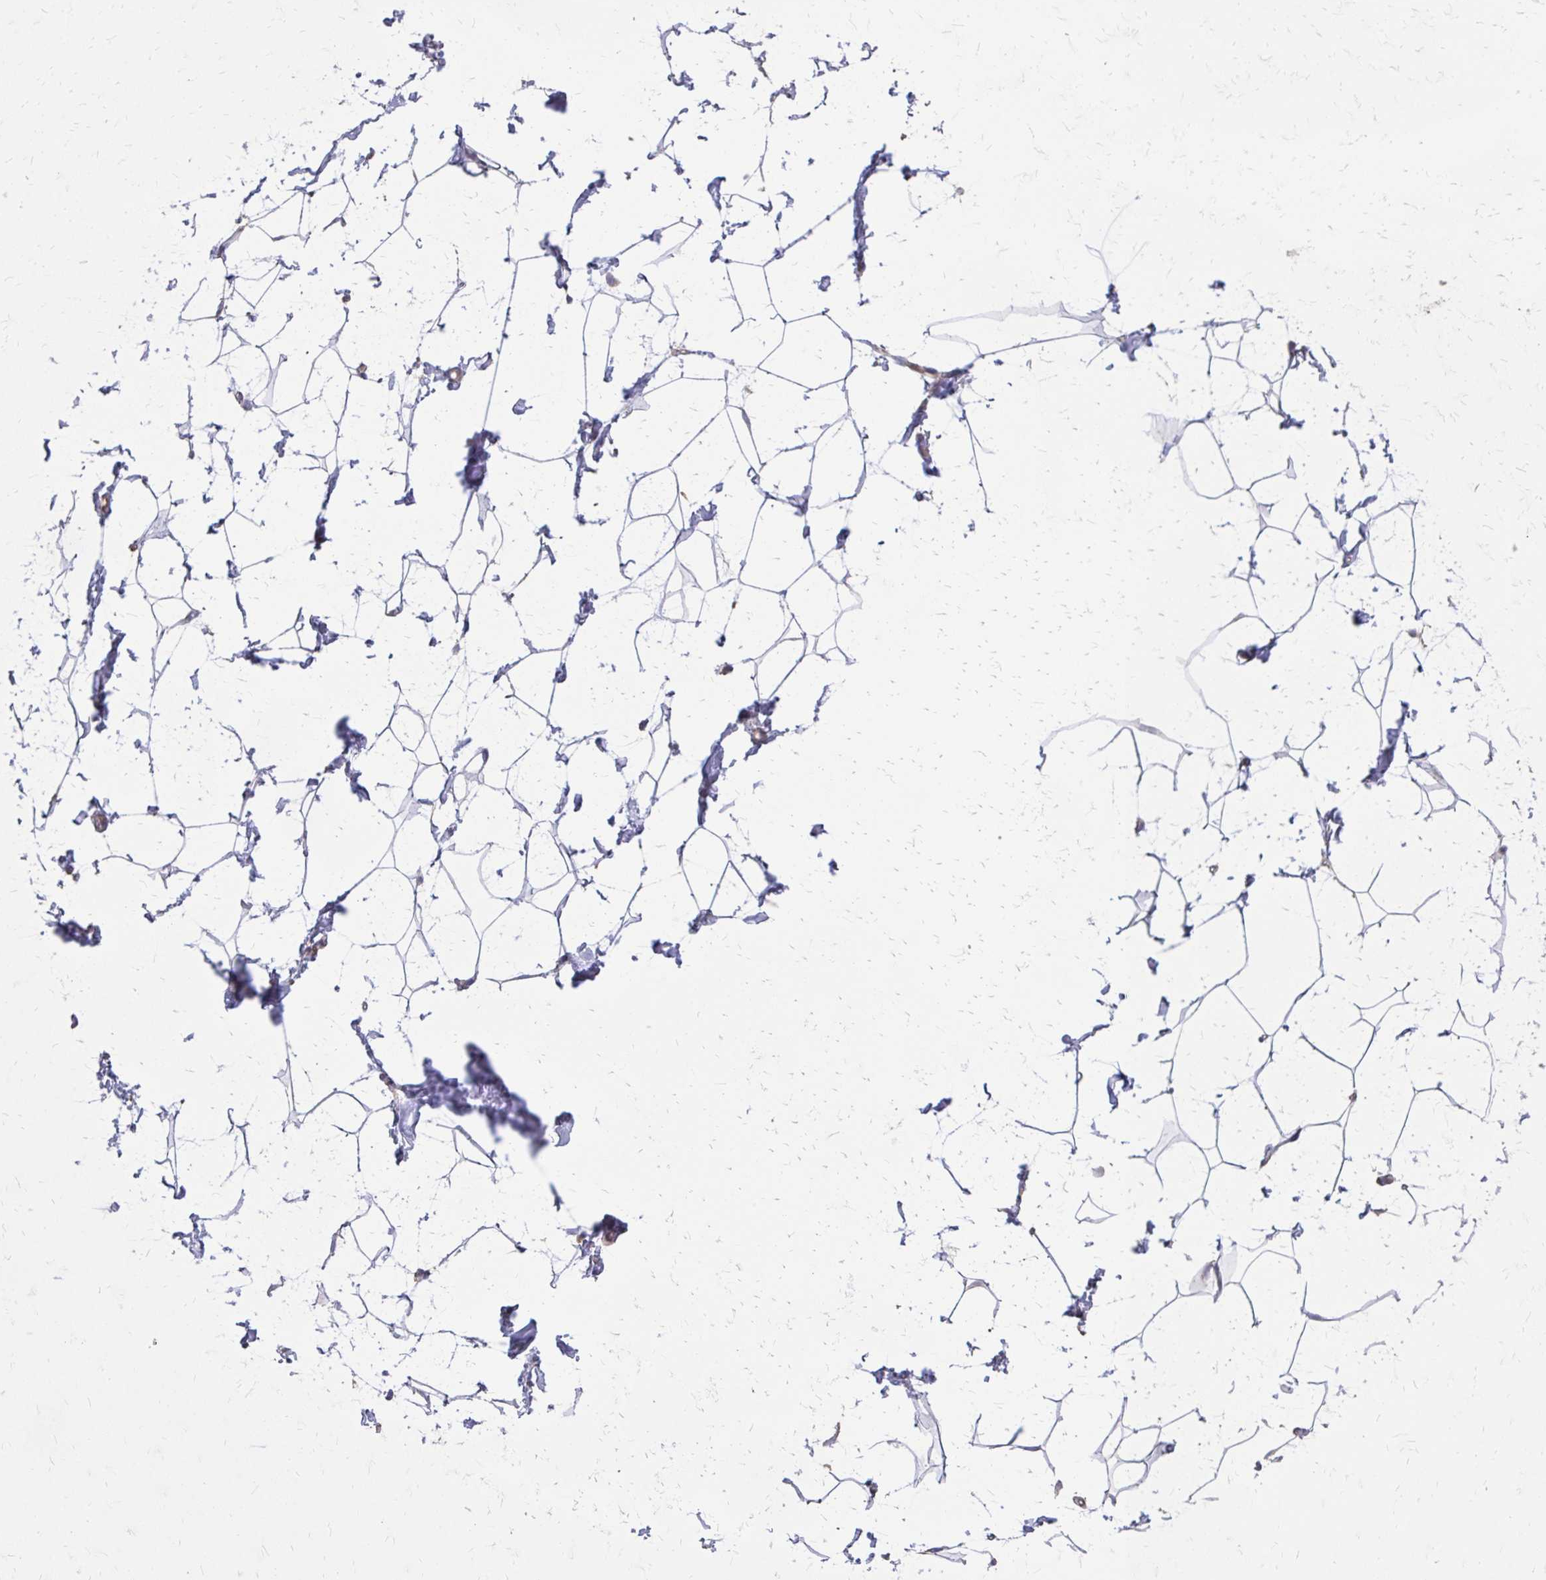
{"staining": {"intensity": "negative", "quantity": "none", "location": "none"}, "tissue": "breast", "cell_type": "Adipocytes", "image_type": "normal", "snomed": [{"axis": "morphology", "description": "Normal tissue, NOS"}, {"axis": "topography", "description": "Breast"}], "caption": "This is a micrograph of IHC staining of unremarkable breast, which shows no positivity in adipocytes.", "gene": "MYORG", "patient": {"sex": "female", "age": 32}}